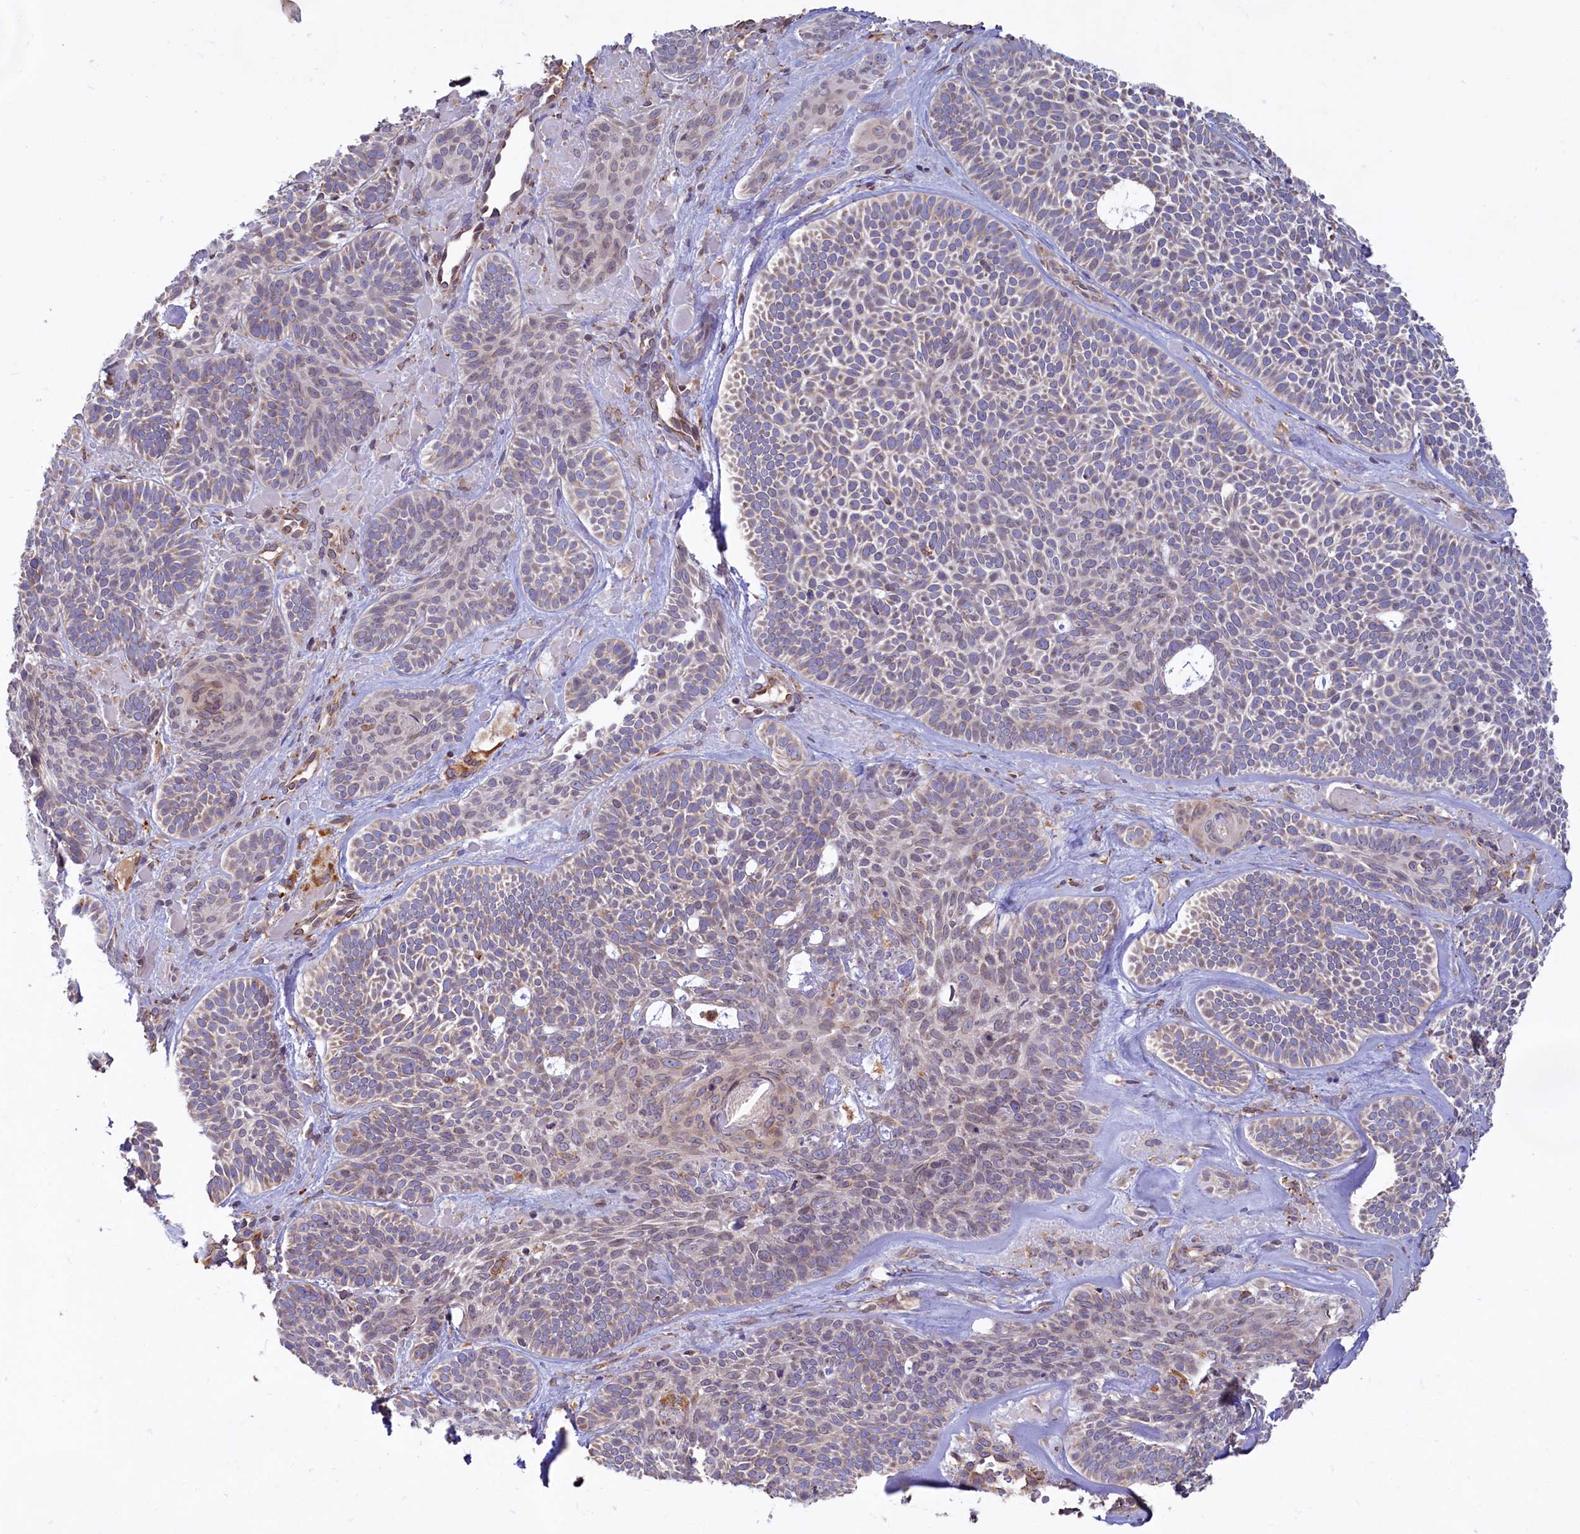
{"staining": {"intensity": "weak", "quantity": "<25%", "location": "cytoplasmic/membranous"}, "tissue": "skin cancer", "cell_type": "Tumor cells", "image_type": "cancer", "snomed": [{"axis": "morphology", "description": "Basal cell carcinoma"}, {"axis": "topography", "description": "Skin"}], "caption": "Immunohistochemistry (IHC) photomicrograph of skin basal cell carcinoma stained for a protein (brown), which shows no expression in tumor cells.", "gene": "TBC1D19", "patient": {"sex": "male", "age": 85}}